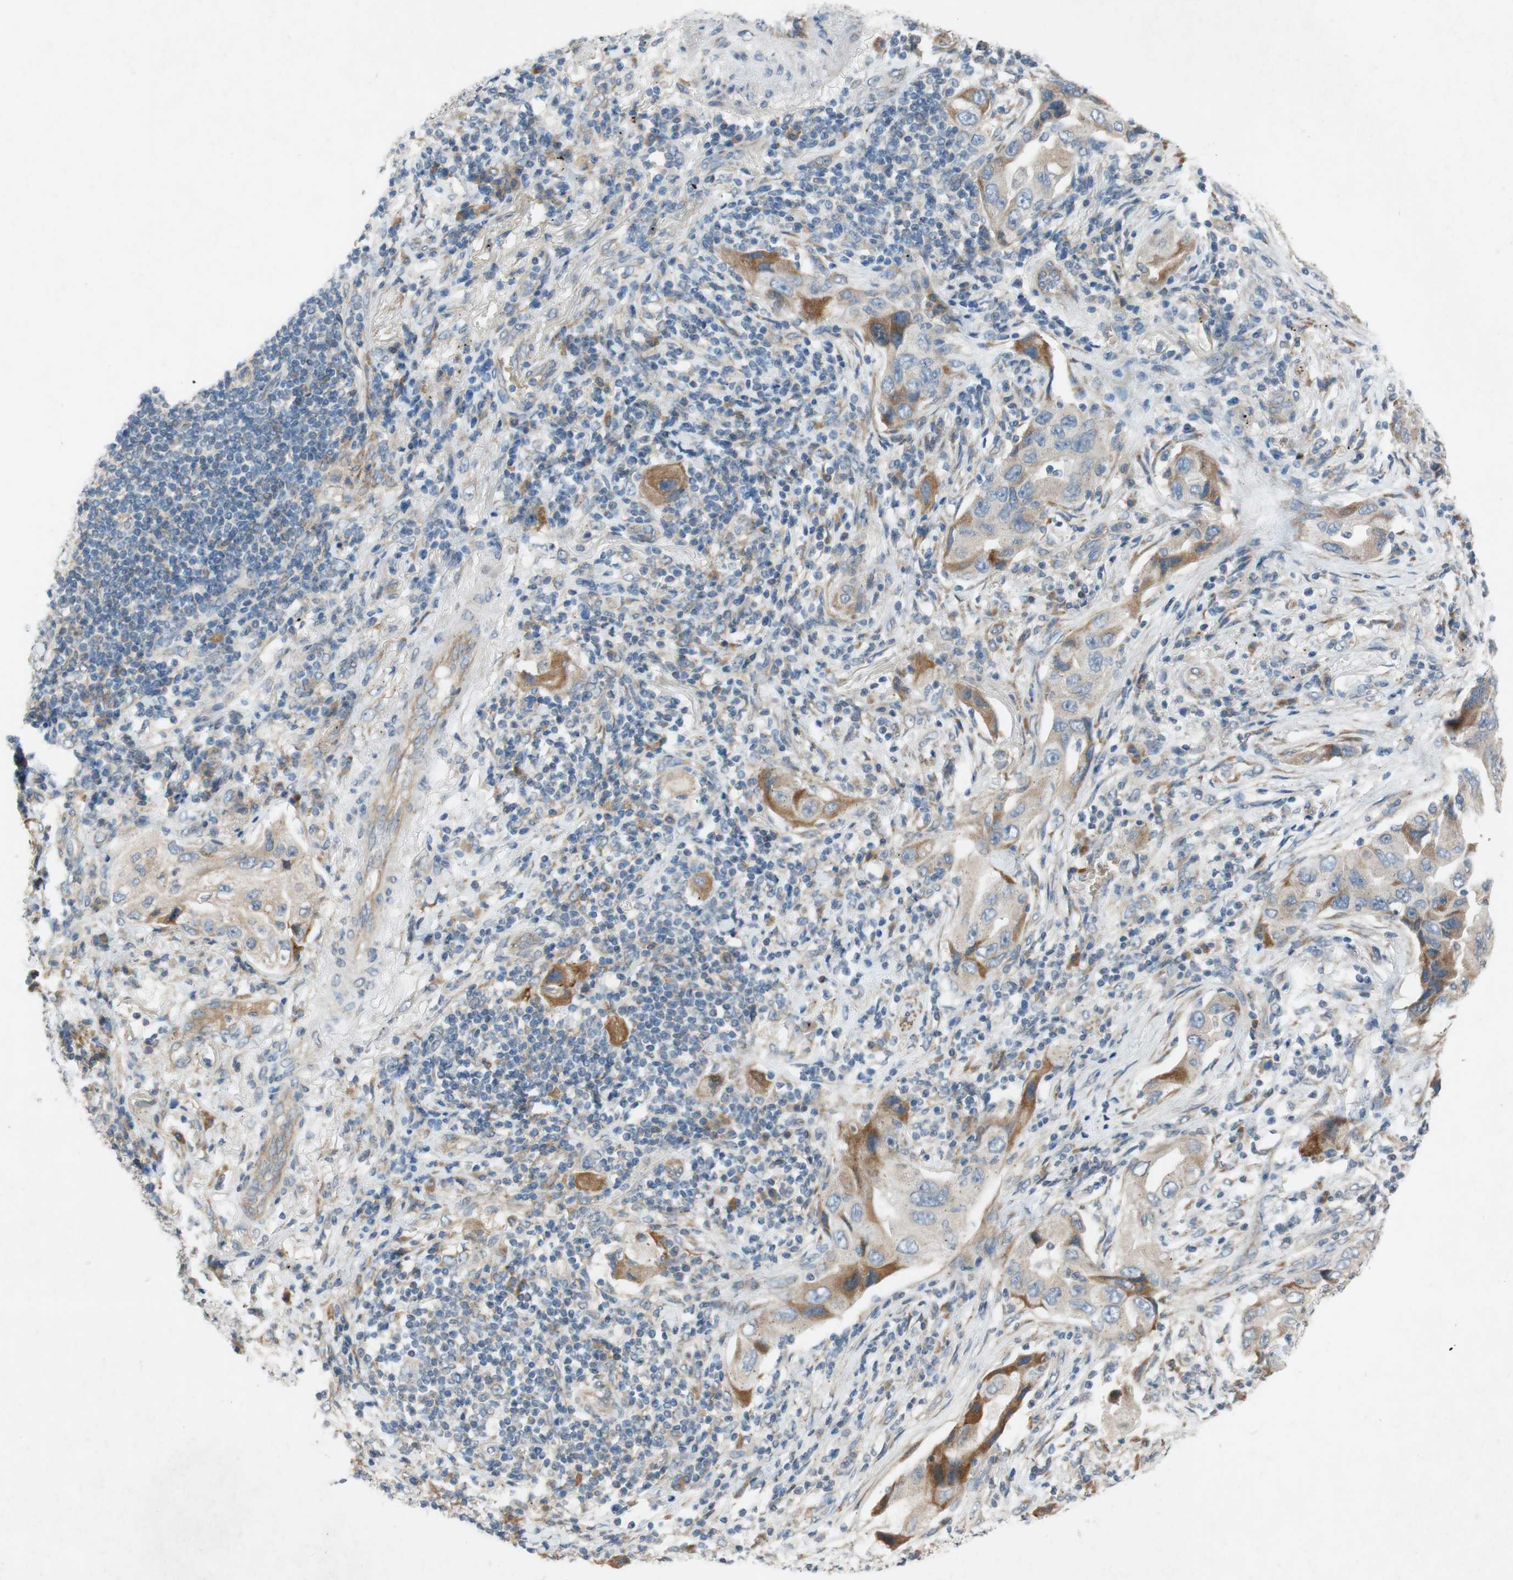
{"staining": {"intensity": "moderate", "quantity": ">75%", "location": "cytoplasmic/membranous"}, "tissue": "lung cancer", "cell_type": "Tumor cells", "image_type": "cancer", "snomed": [{"axis": "morphology", "description": "Adenocarcinoma, NOS"}, {"axis": "topography", "description": "Lung"}], "caption": "Lung adenocarcinoma was stained to show a protein in brown. There is medium levels of moderate cytoplasmic/membranous staining in about >75% of tumor cells.", "gene": "ADD2", "patient": {"sex": "female", "age": 65}}